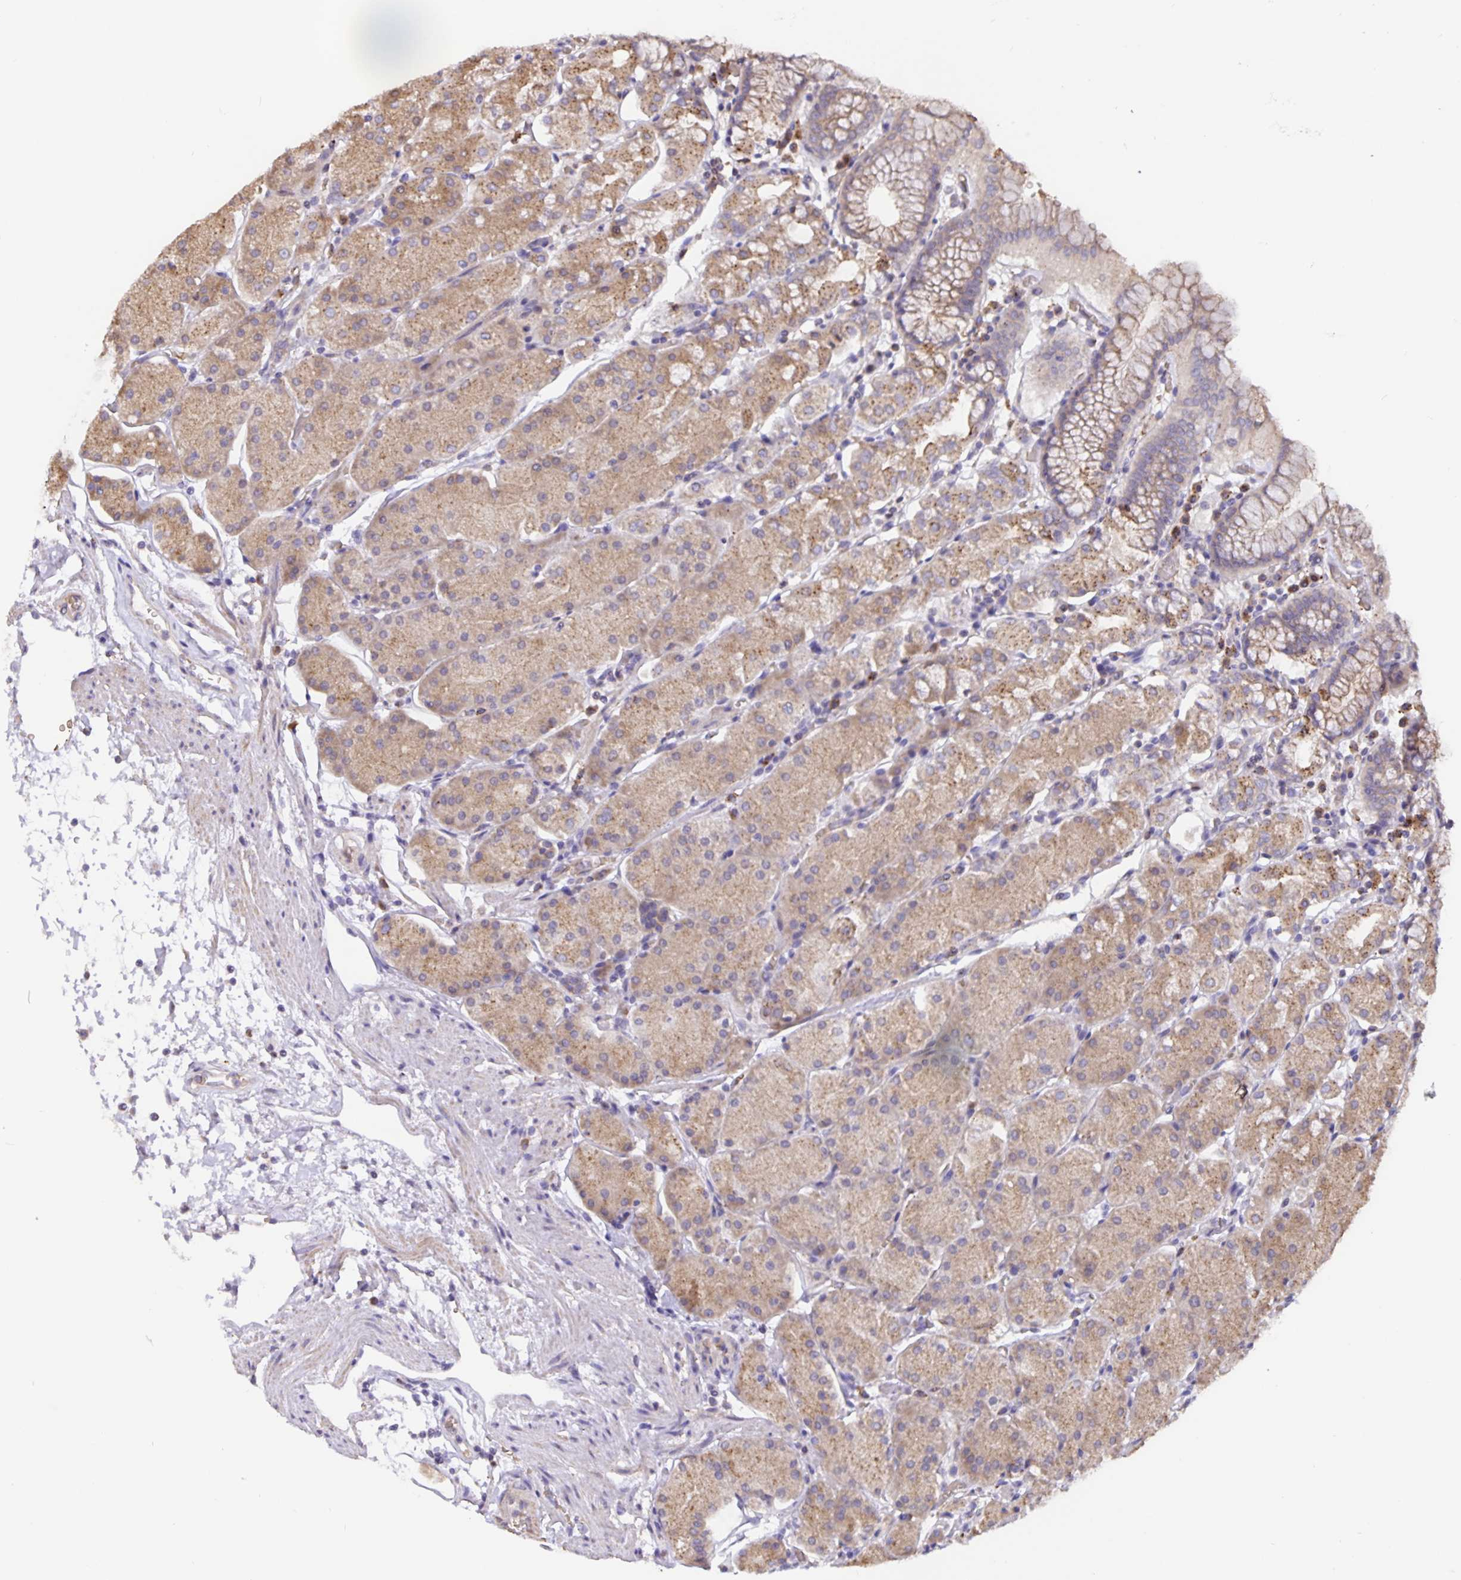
{"staining": {"intensity": "moderate", "quantity": "25%-75%", "location": "cytoplasmic/membranous"}, "tissue": "stomach", "cell_type": "Glandular cells", "image_type": "normal", "snomed": [{"axis": "morphology", "description": "Normal tissue, NOS"}, {"axis": "topography", "description": "Stomach, upper"}, {"axis": "topography", "description": "Stomach"}], "caption": "DAB immunohistochemical staining of unremarkable stomach exhibits moderate cytoplasmic/membranous protein positivity in about 25%-75% of glandular cells. The protein is stained brown, and the nuclei are stained in blue (DAB (3,3'-diaminobenzidine) IHC with brightfield microscopy, high magnification).", "gene": "TMEM71", "patient": {"sex": "male", "age": 76}}